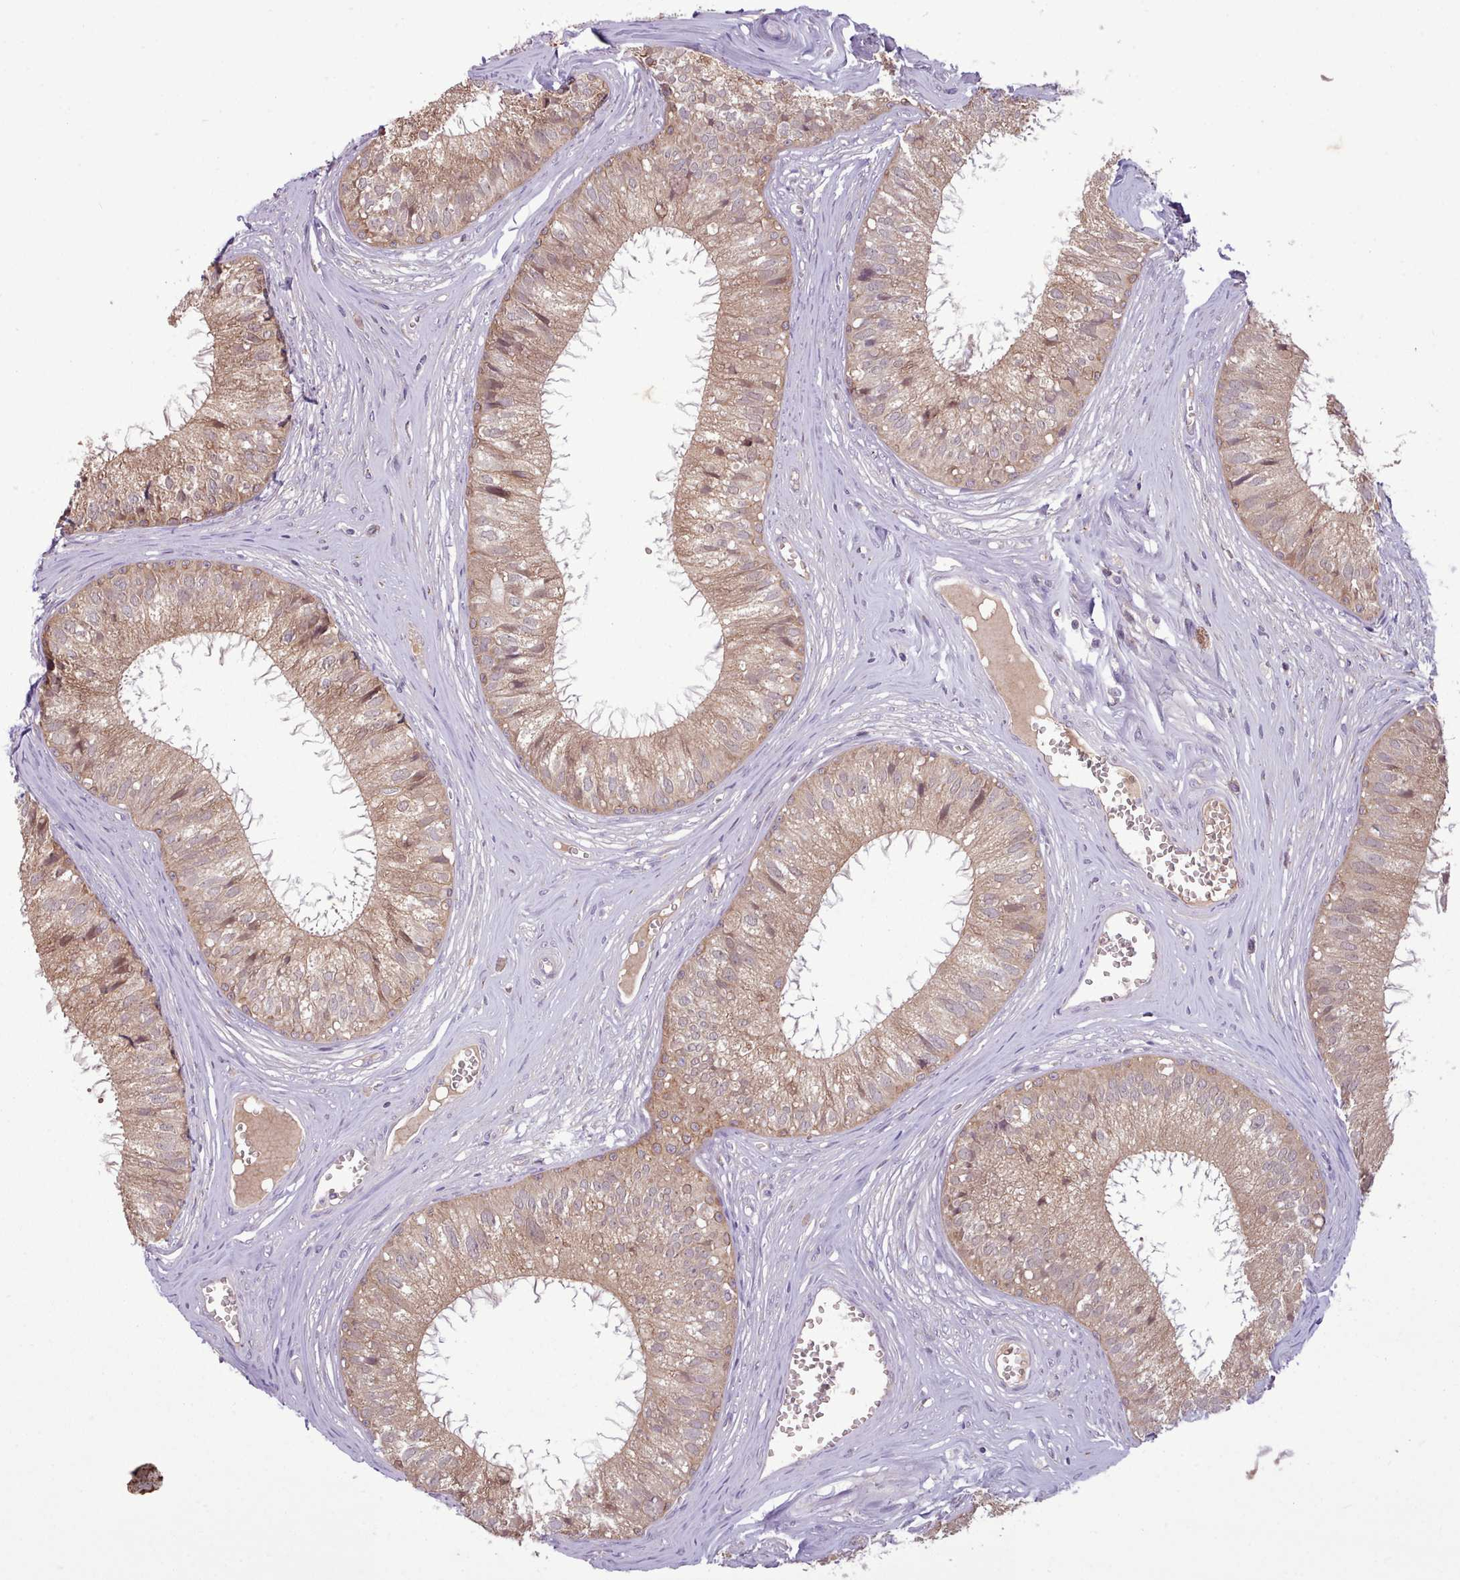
{"staining": {"intensity": "weak", "quantity": ">75%", "location": "cytoplasmic/membranous"}, "tissue": "epididymis", "cell_type": "Glandular cells", "image_type": "normal", "snomed": [{"axis": "morphology", "description": "Normal tissue, NOS"}, {"axis": "topography", "description": "Epididymis"}], "caption": "Glandular cells demonstrate low levels of weak cytoplasmic/membranous staining in approximately >75% of cells in normal epididymis. (Brightfield microscopy of DAB IHC at high magnification).", "gene": "NMRK1", "patient": {"sex": "male", "age": 36}}